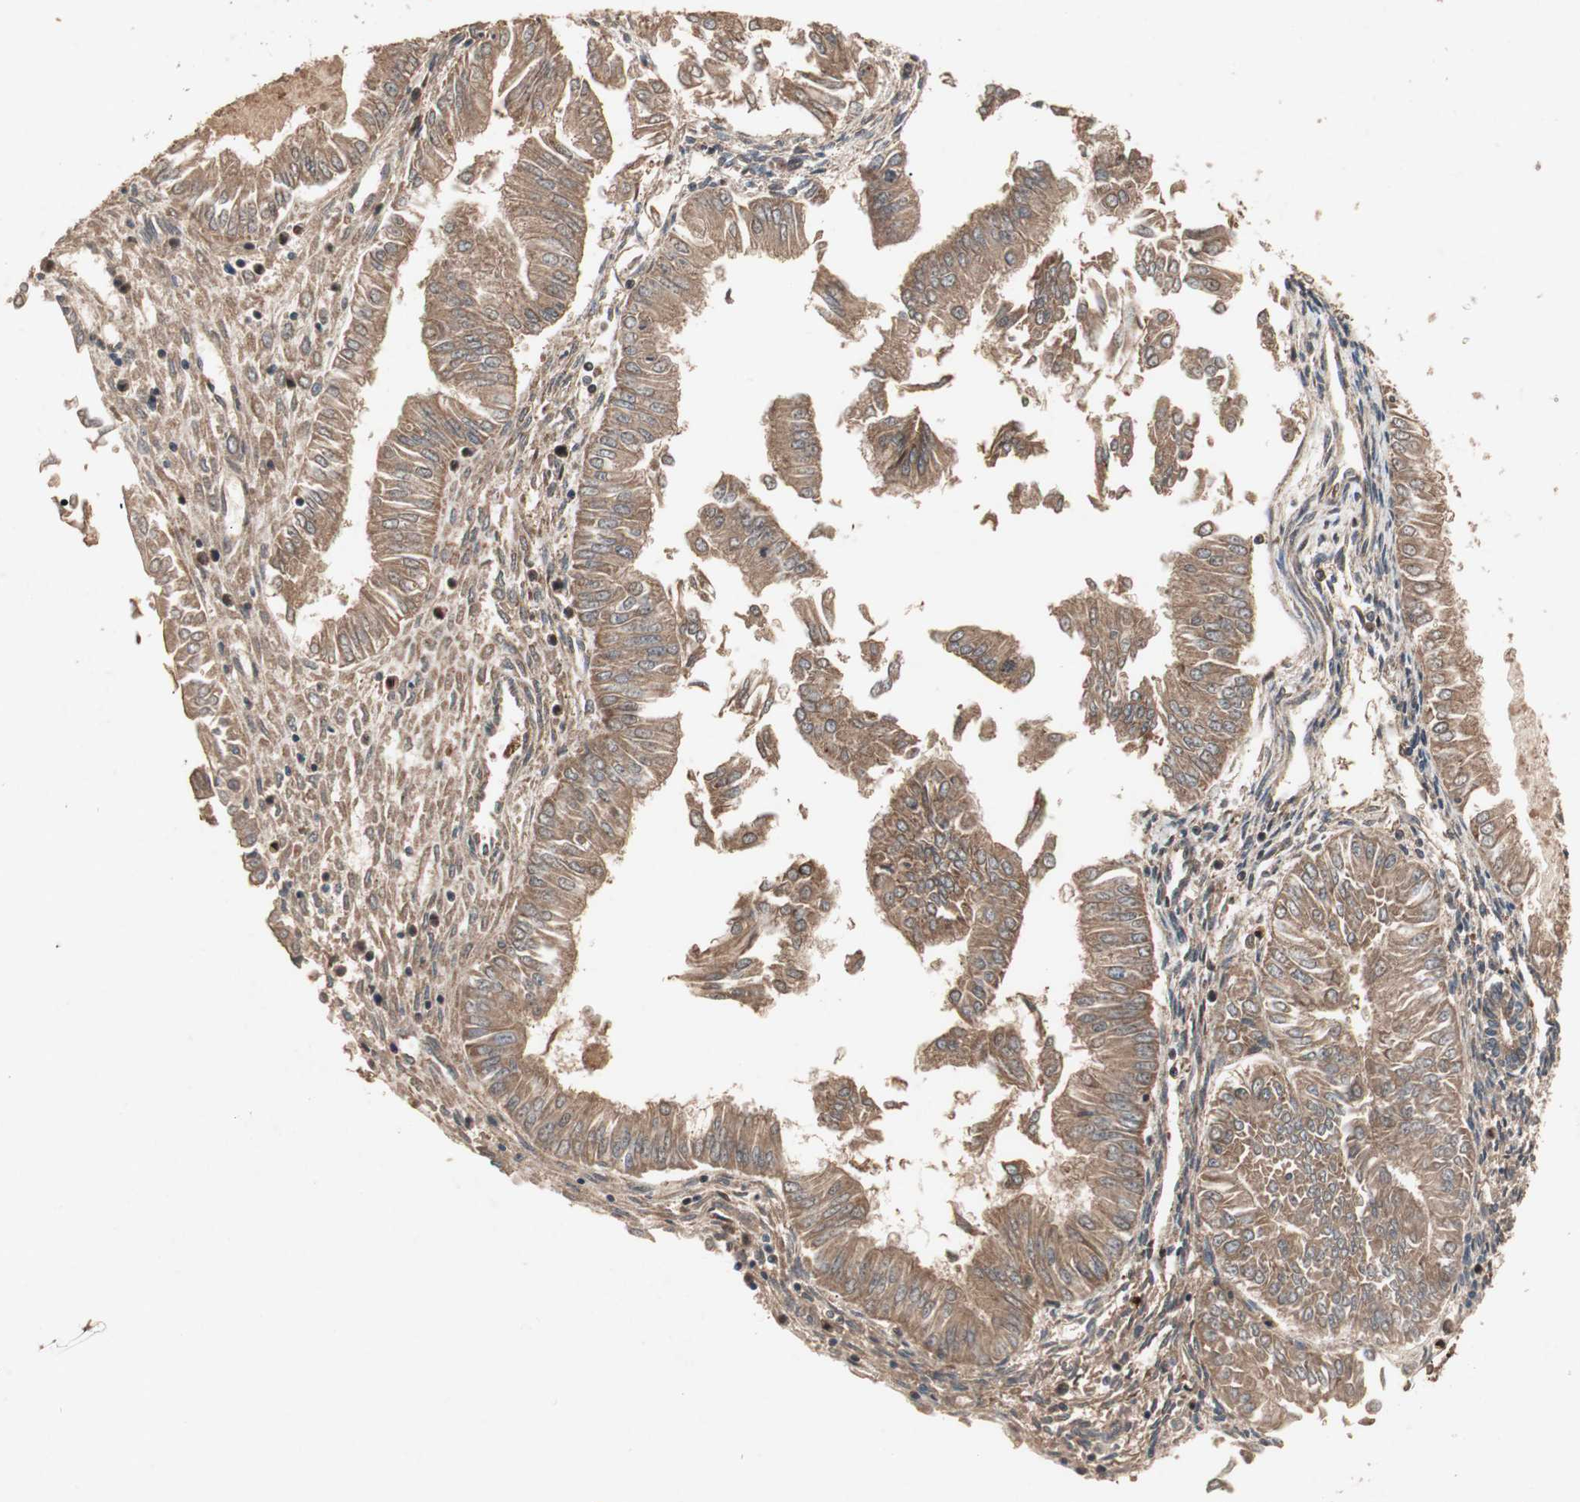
{"staining": {"intensity": "strong", "quantity": ">75%", "location": "cytoplasmic/membranous"}, "tissue": "endometrial cancer", "cell_type": "Tumor cells", "image_type": "cancer", "snomed": [{"axis": "morphology", "description": "Adenocarcinoma, NOS"}, {"axis": "topography", "description": "Endometrium"}], "caption": "Protein expression analysis of human adenocarcinoma (endometrial) reveals strong cytoplasmic/membranous expression in about >75% of tumor cells.", "gene": "RAB1A", "patient": {"sex": "female", "age": 53}}